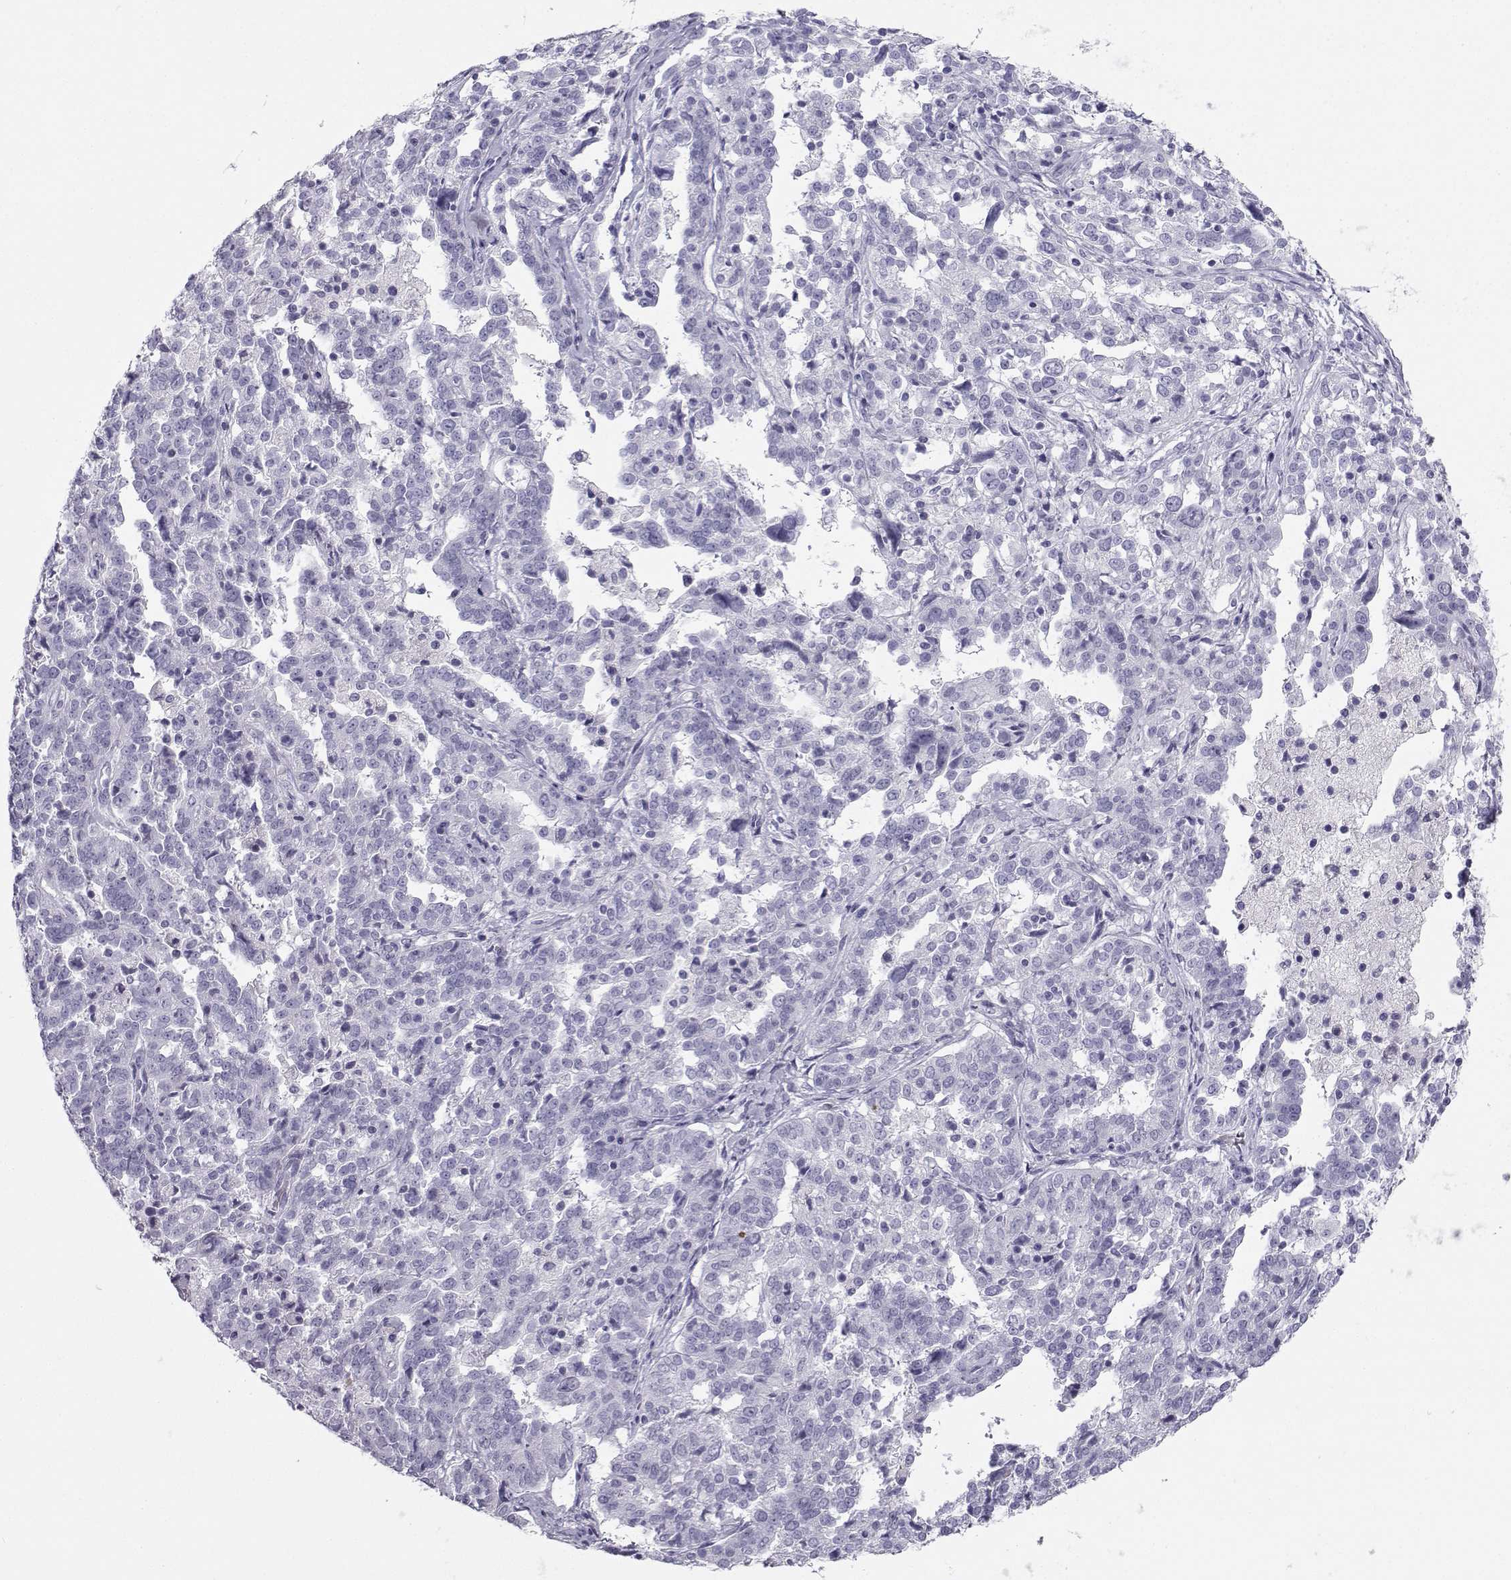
{"staining": {"intensity": "negative", "quantity": "none", "location": "none"}, "tissue": "ovarian cancer", "cell_type": "Tumor cells", "image_type": "cancer", "snomed": [{"axis": "morphology", "description": "Cystadenocarcinoma, serous, NOS"}, {"axis": "topography", "description": "Ovary"}], "caption": "Immunohistochemistry histopathology image of human ovarian serous cystadenocarcinoma stained for a protein (brown), which shows no expression in tumor cells.", "gene": "SST", "patient": {"sex": "female", "age": 67}}